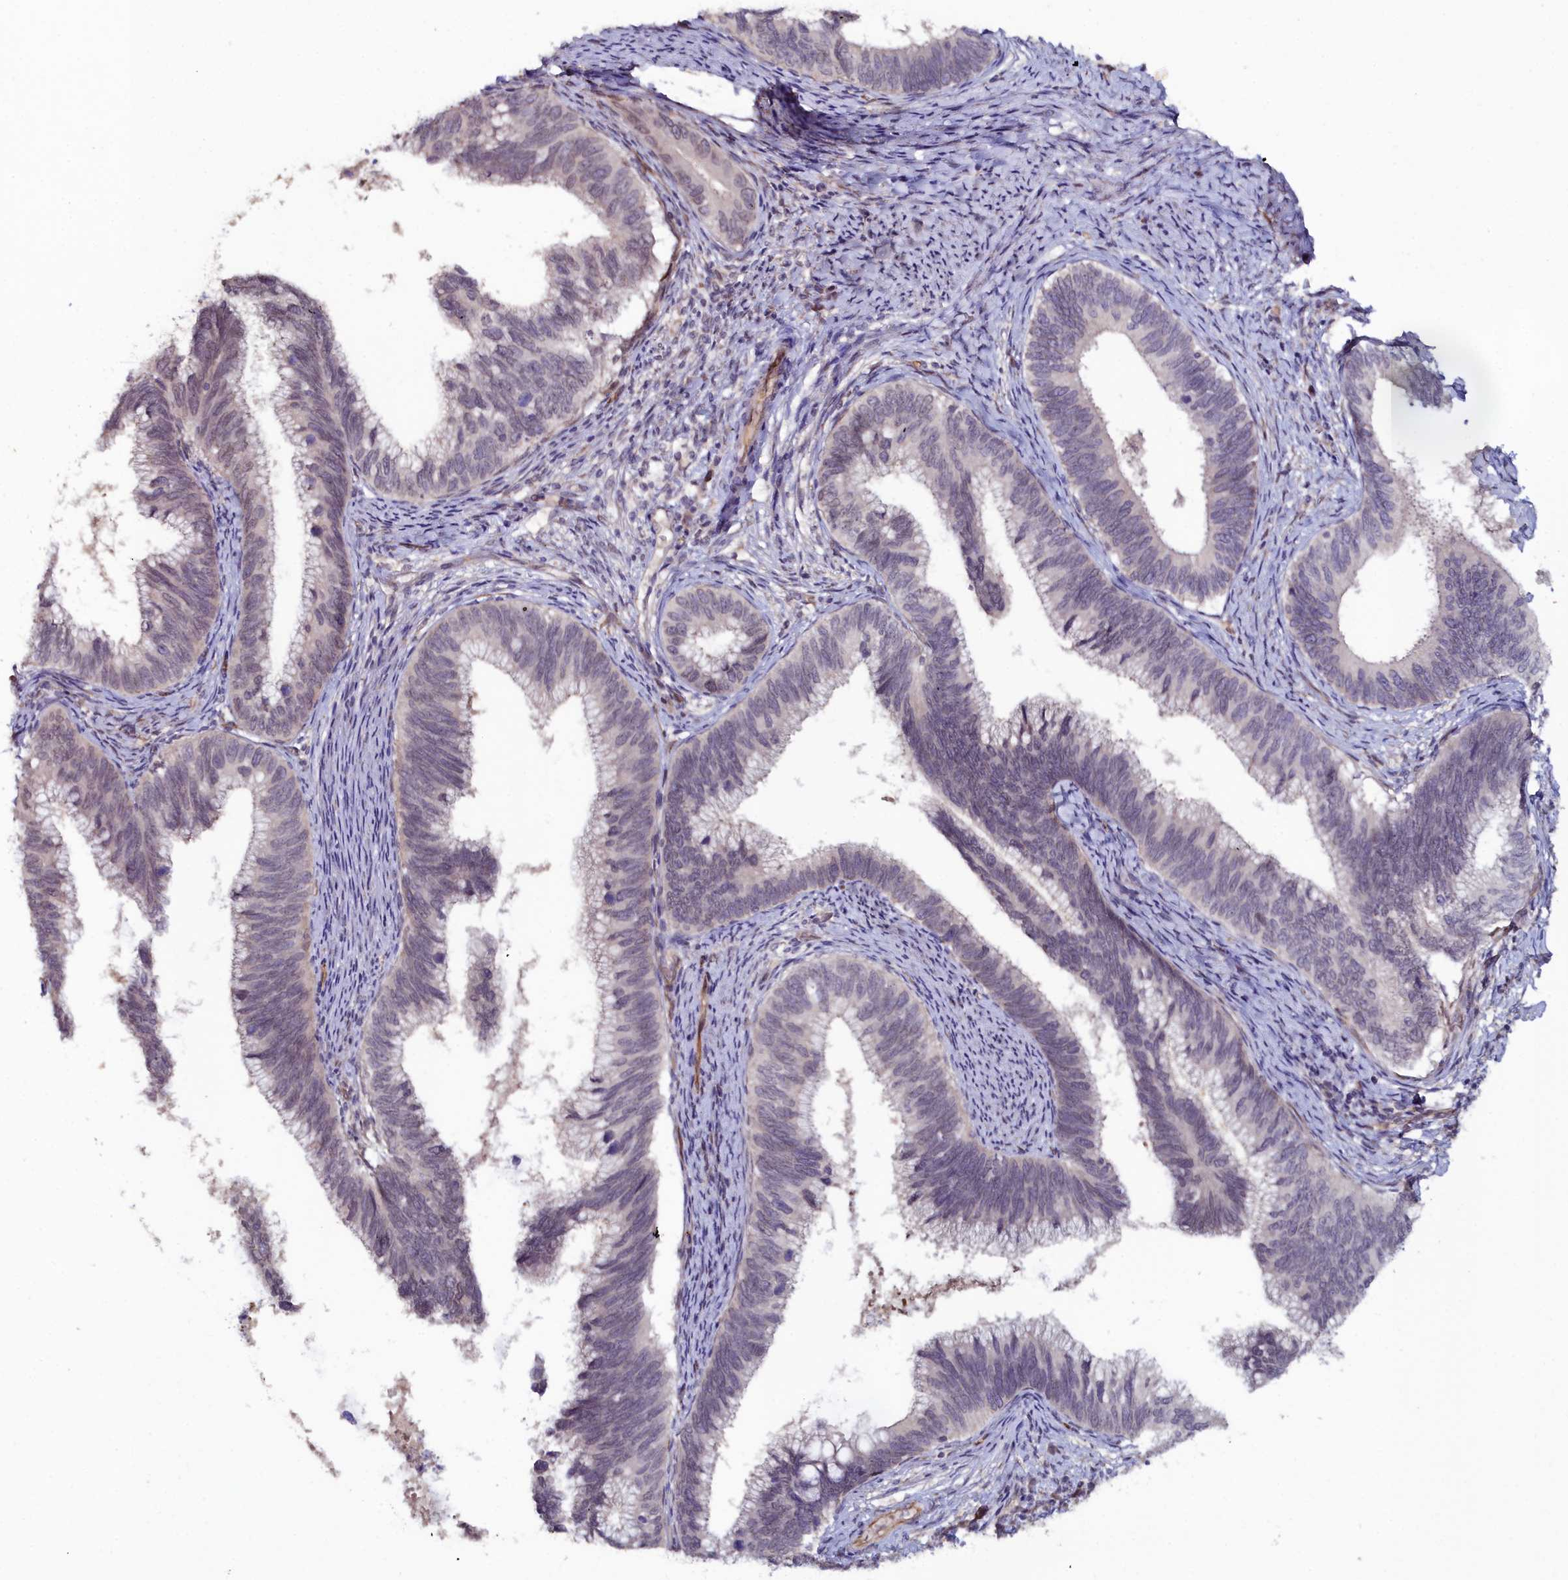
{"staining": {"intensity": "negative", "quantity": "none", "location": "none"}, "tissue": "cervical cancer", "cell_type": "Tumor cells", "image_type": "cancer", "snomed": [{"axis": "morphology", "description": "Adenocarcinoma, NOS"}, {"axis": "topography", "description": "Cervix"}], "caption": "An image of human cervical cancer is negative for staining in tumor cells. The staining is performed using DAB (3,3'-diaminobenzidine) brown chromogen with nuclei counter-stained in using hematoxylin.", "gene": "C4orf19", "patient": {"sex": "female", "age": 42}}